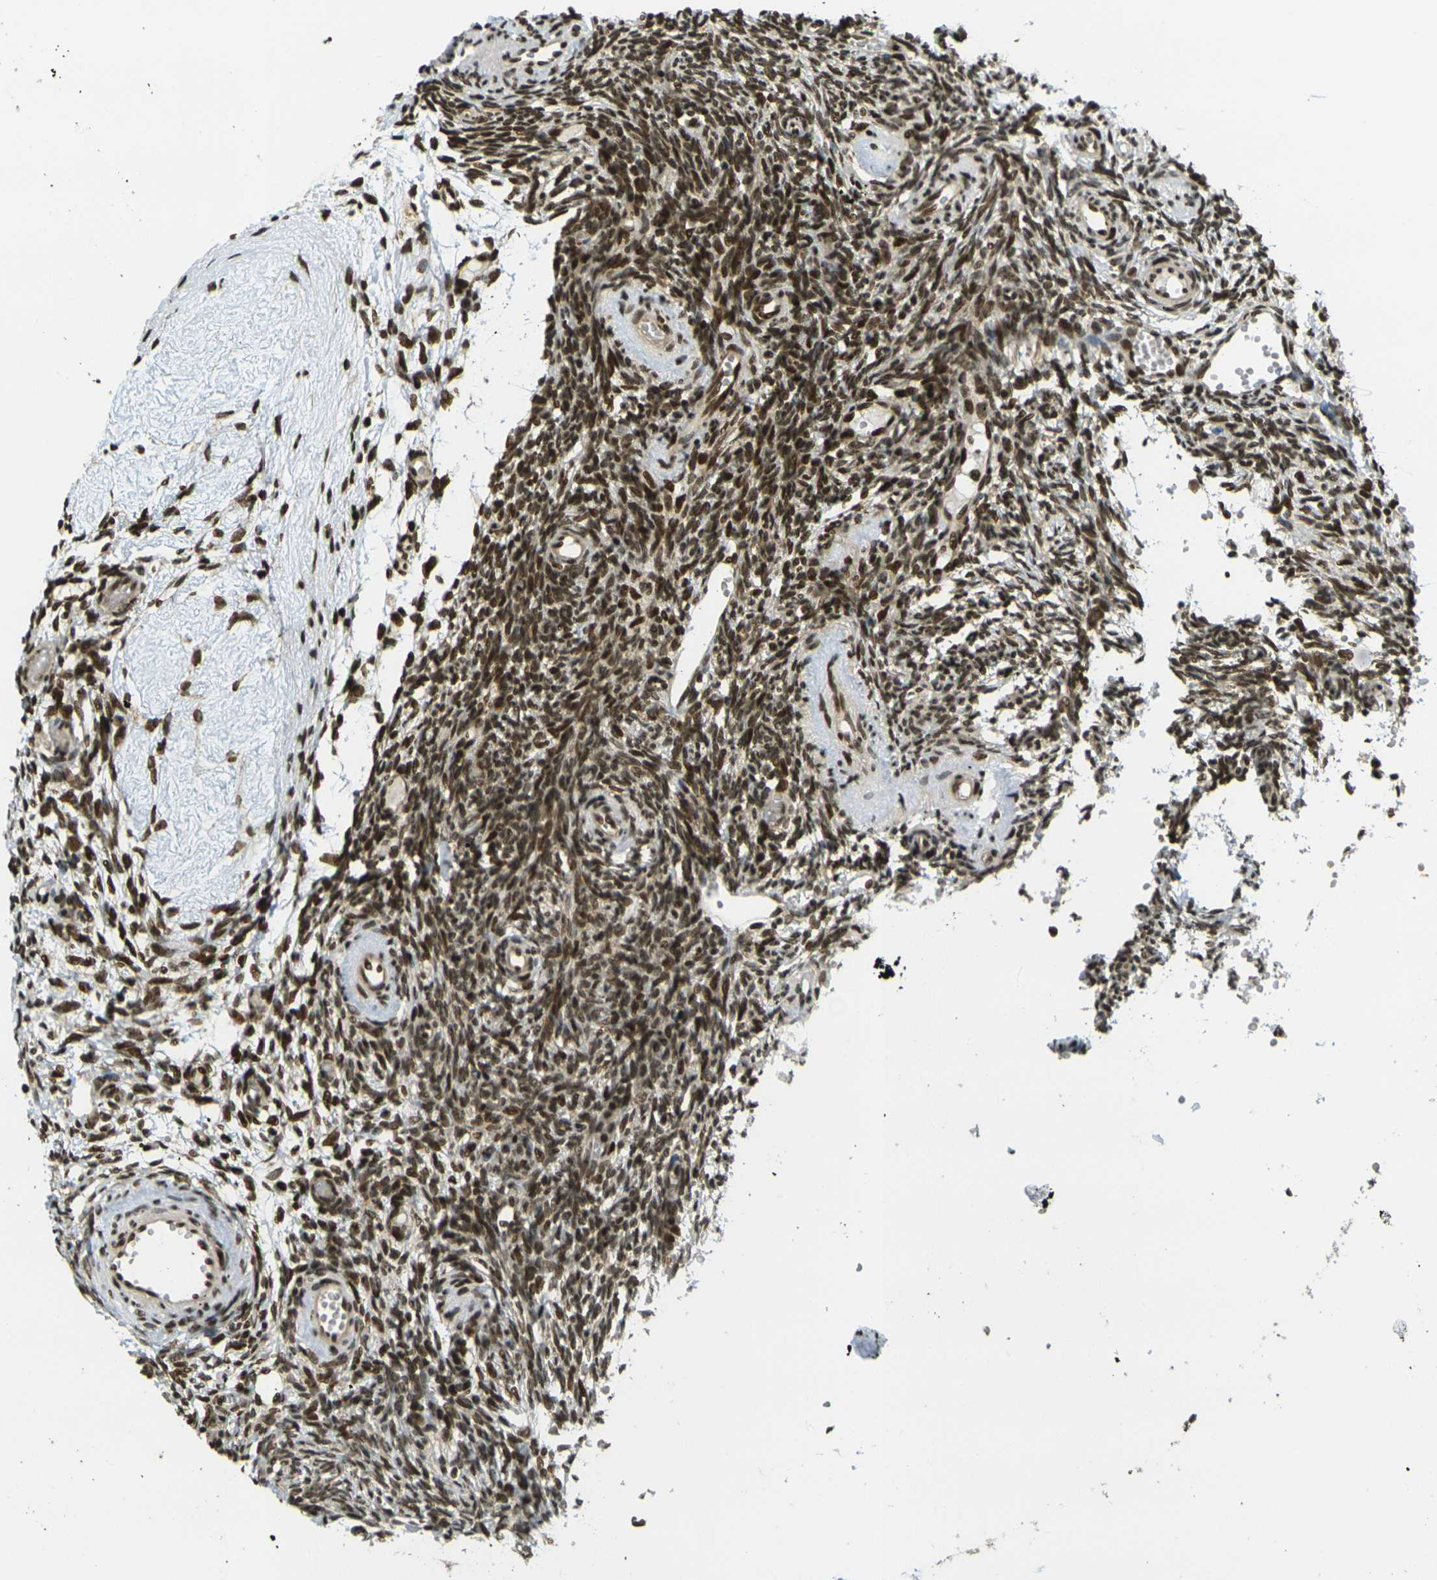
{"staining": {"intensity": "strong", "quantity": ">75%", "location": "nuclear"}, "tissue": "ovary", "cell_type": "Ovarian stroma cells", "image_type": "normal", "snomed": [{"axis": "morphology", "description": "Normal tissue, NOS"}, {"axis": "topography", "description": "Ovary"}], "caption": "This histopathology image shows immunohistochemistry (IHC) staining of benign human ovary, with high strong nuclear expression in approximately >75% of ovarian stroma cells.", "gene": "RUVBL2", "patient": {"sex": "female", "age": 35}}